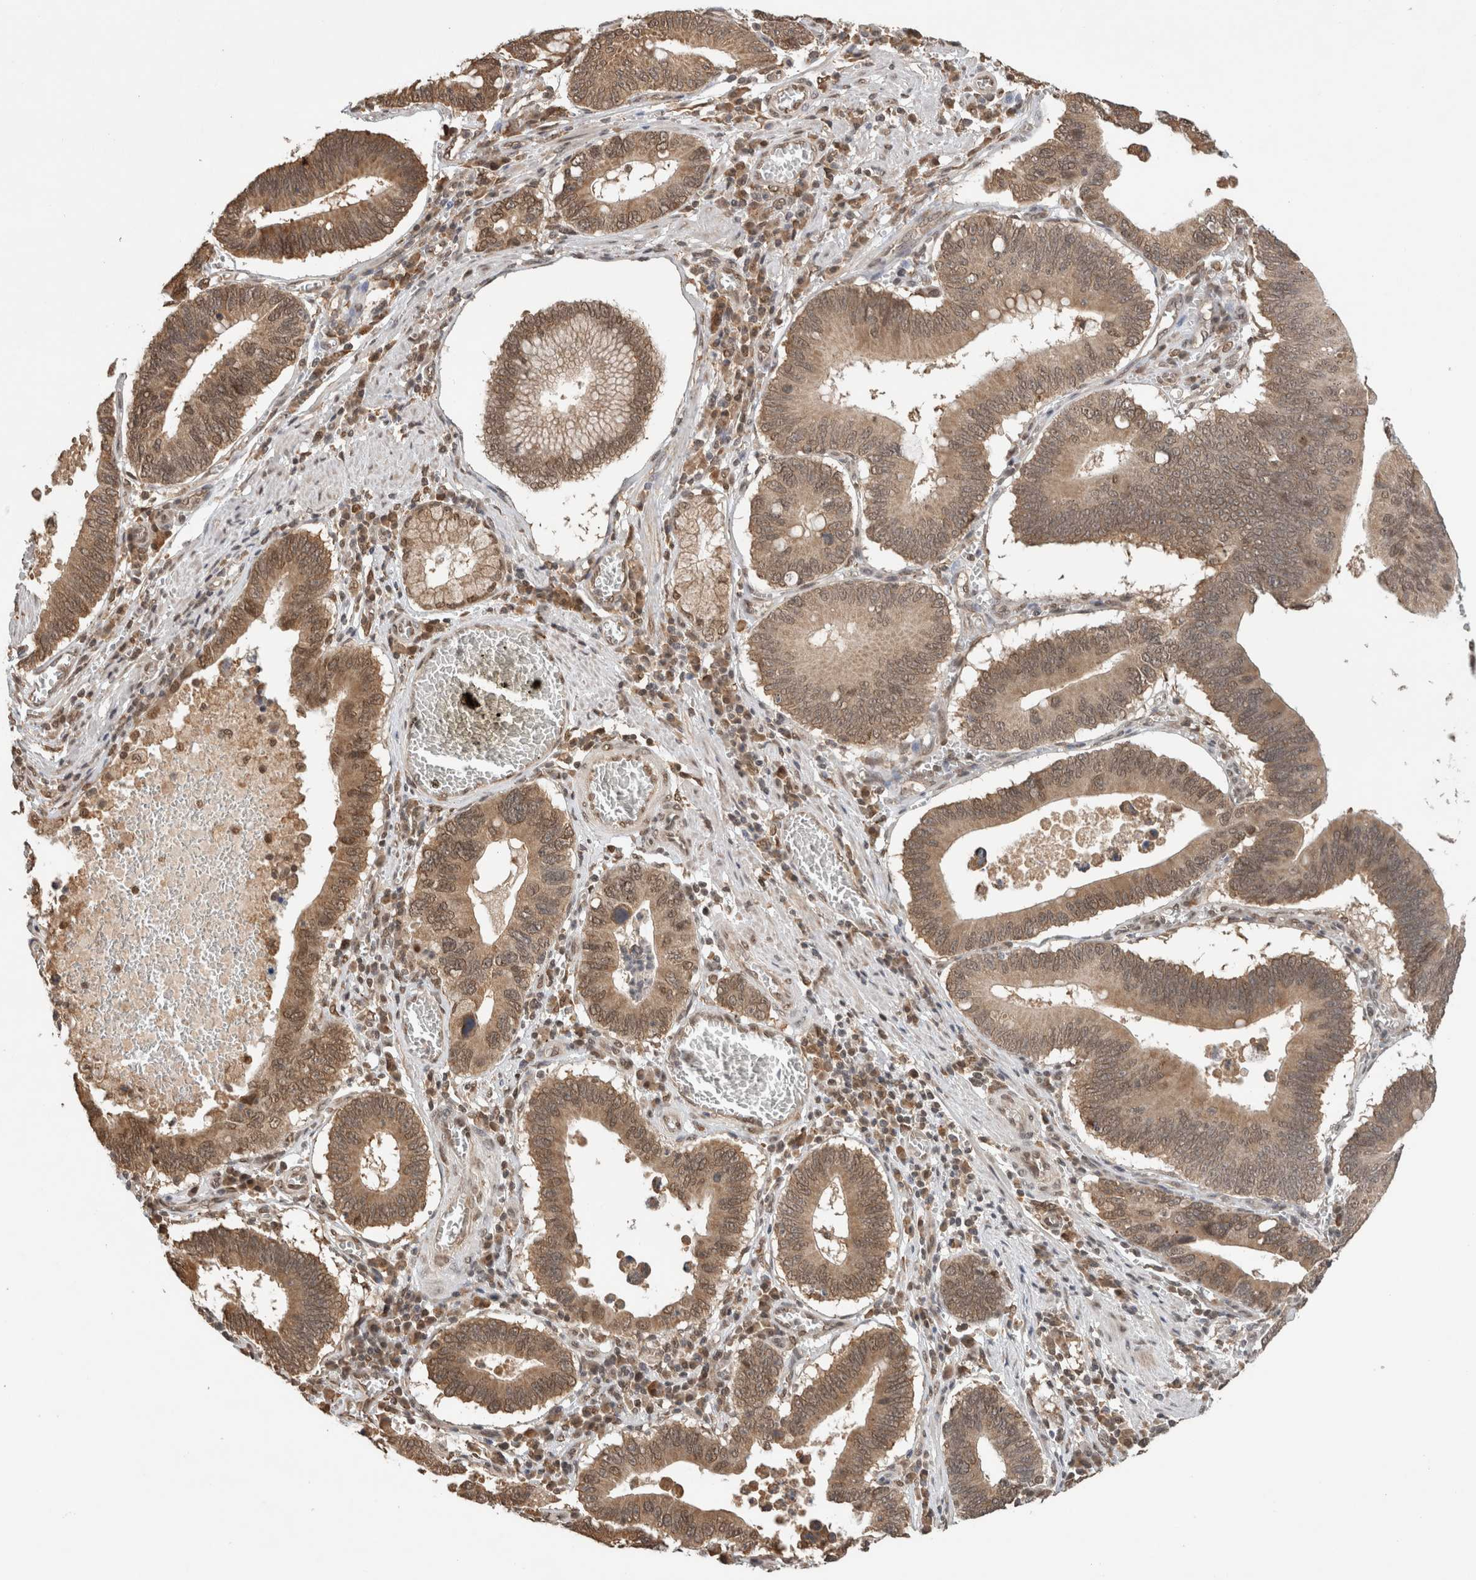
{"staining": {"intensity": "moderate", "quantity": ">75%", "location": "cytoplasmic/membranous,nuclear"}, "tissue": "stomach cancer", "cell_type": "Tumor cells", "image_type": "cancer", "snomed": [{"axis": "morphology", "description": "Adenocarcinoma, NOS"}, {"axis": "topography", "description": "Stomach"}, {"axis": "topography", "description": "Gastric cardia"}], "caption": "The immunohistochemical stain highlights moderate cytoplasmic/membranous and nuclear expression in tumor cells of stomach cancer tissue.", "gene": "C1orf21", "patient": {"sex": "male", "age": 59}}